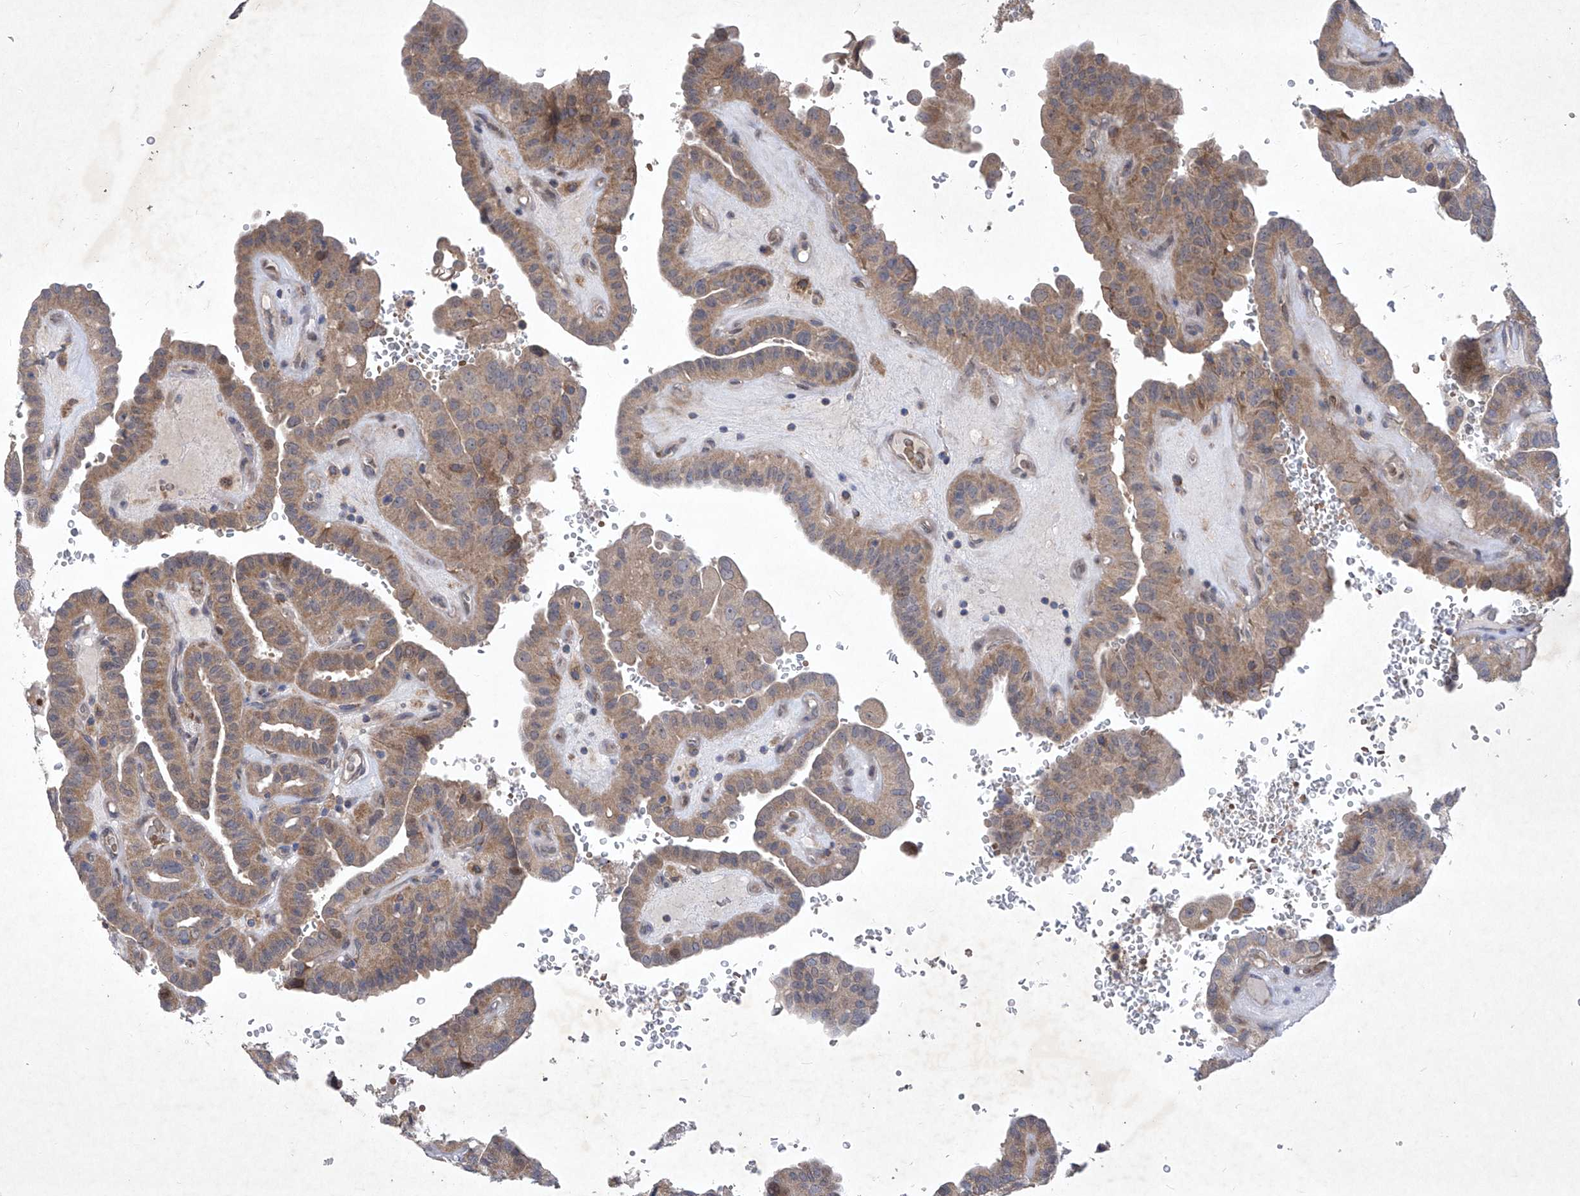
{"staining": {"intensity": "weak", "quantity": ">75%", "location": "cytoplasmic/membranous"}, "tissue": "thyroid cancer", "cell_type": "Tumor cells", "image_type": "cancer", "snomed": [{"axis": "morphology", "description": "Papillary adenocarcinoma, NOS"}, {"axis": "topography", "description": "Thyroid gland"}], "caption": "Immunohistochemical staining of human thyroid papillary adenocarcinoma reveals low levels of weak cytoplasmic/membranous positivity in approximately >75% of tumor cells.", "gene": "COQ3", "patient": {"sex": "male", "age": 77}}